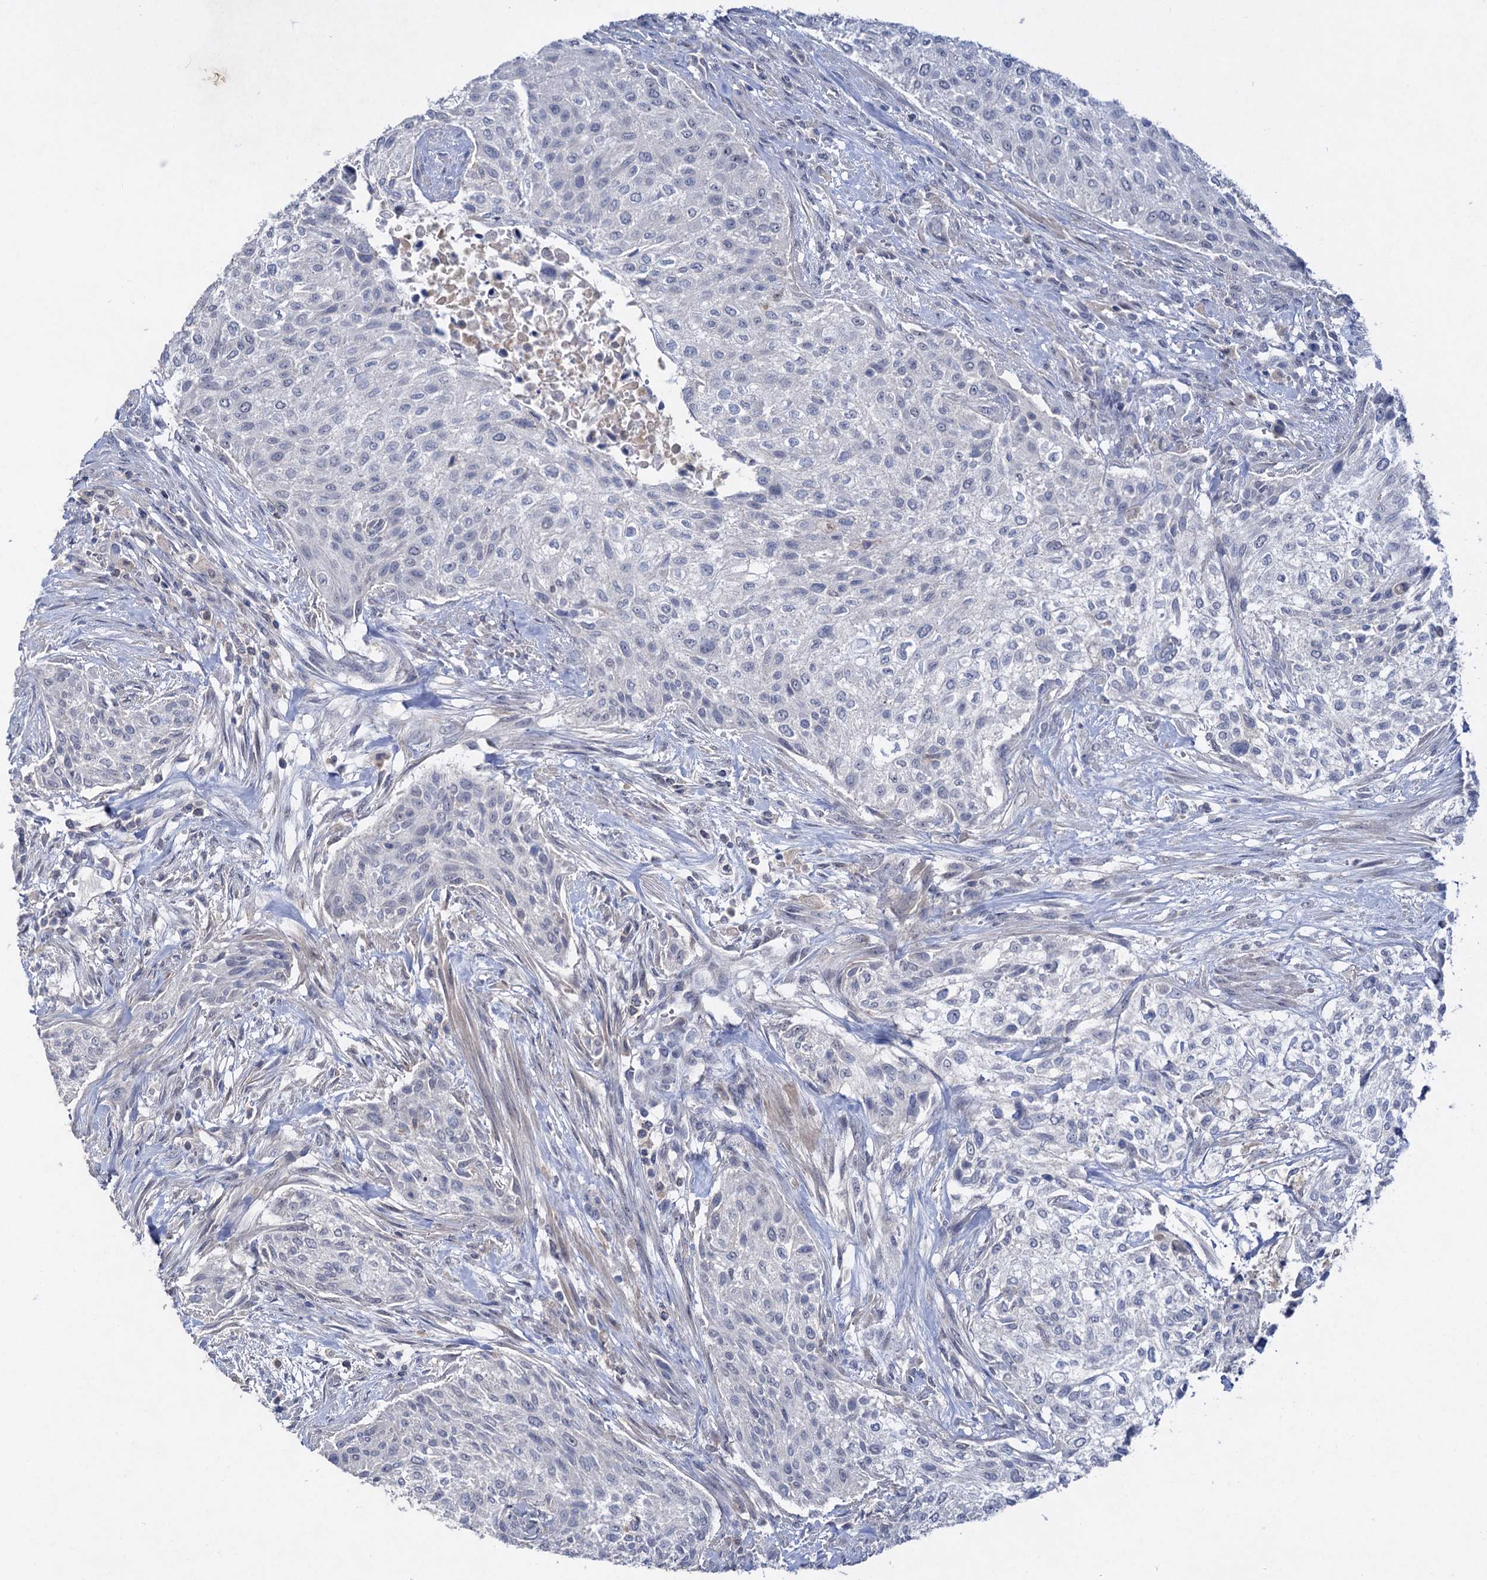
{"staining": {"intensity": "negative", "quantity": "none", "location": "none"}, "tissue": "urothelial cancer", "cell_type": "Tumor cells", "image_type": "cancer", "snomed": [{"axis": "morphology", "description": "Normal tissue, NOS"}, {"axis": "morphology", "description": "Urothelial carcinoma, NOS"}, {"axis": "topography", "description": "Urinary bladder"}, {"axis": "topography", "description": "Peripheral nerve tissue"}], "caption": "Urothelial cancer was stained to show a protein in brown. There is no significant staining in tumor cells. (DAB immunohistochemistry visualized using brightfield microscopy, high magnification).", "gene": "ATP4A", "patient": {"sex": "male", "age": 35}}